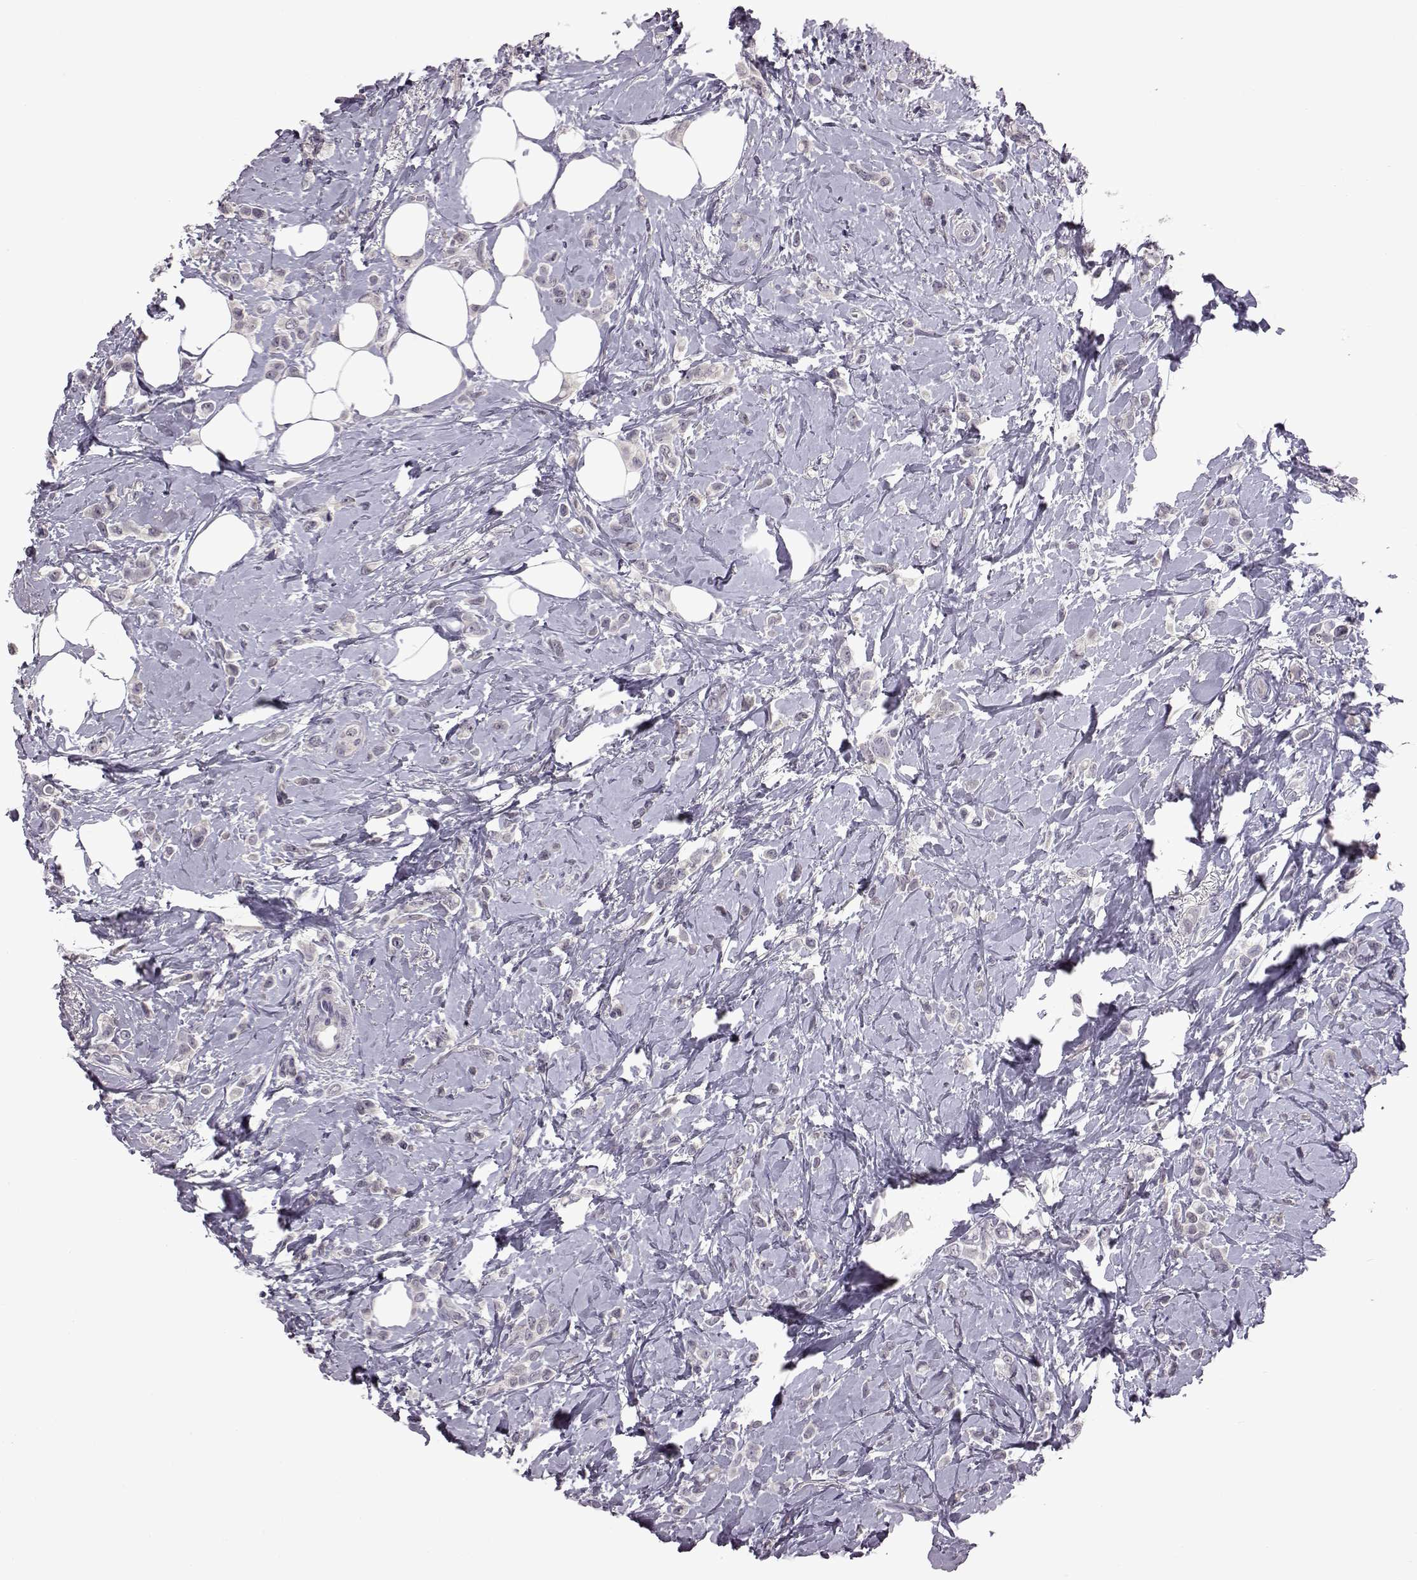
{"staining": {"intensity": "negative", "quantity": "none", "location": "none"}, "tissue": "breast cancer", "cell_type": "Tumor cells", "image_type": "cancer", "snomed": [{"axis": "morphology", "description": "Lobular carcinoma"}, {"axis": "topography", "description": "Breast"}], "caption": "Tumor cells are negative for brown protein staining in lobular carcinoma (breast). The staining was performed using DAB (3,3'-diaminobenzidine) to visualize the protein expression in brown, while the nuclei were stained in blue with hematoxylin (Magnification: 20x).", "gene": "C10orf62", "patient": {"sex": "female", "age": 66}}